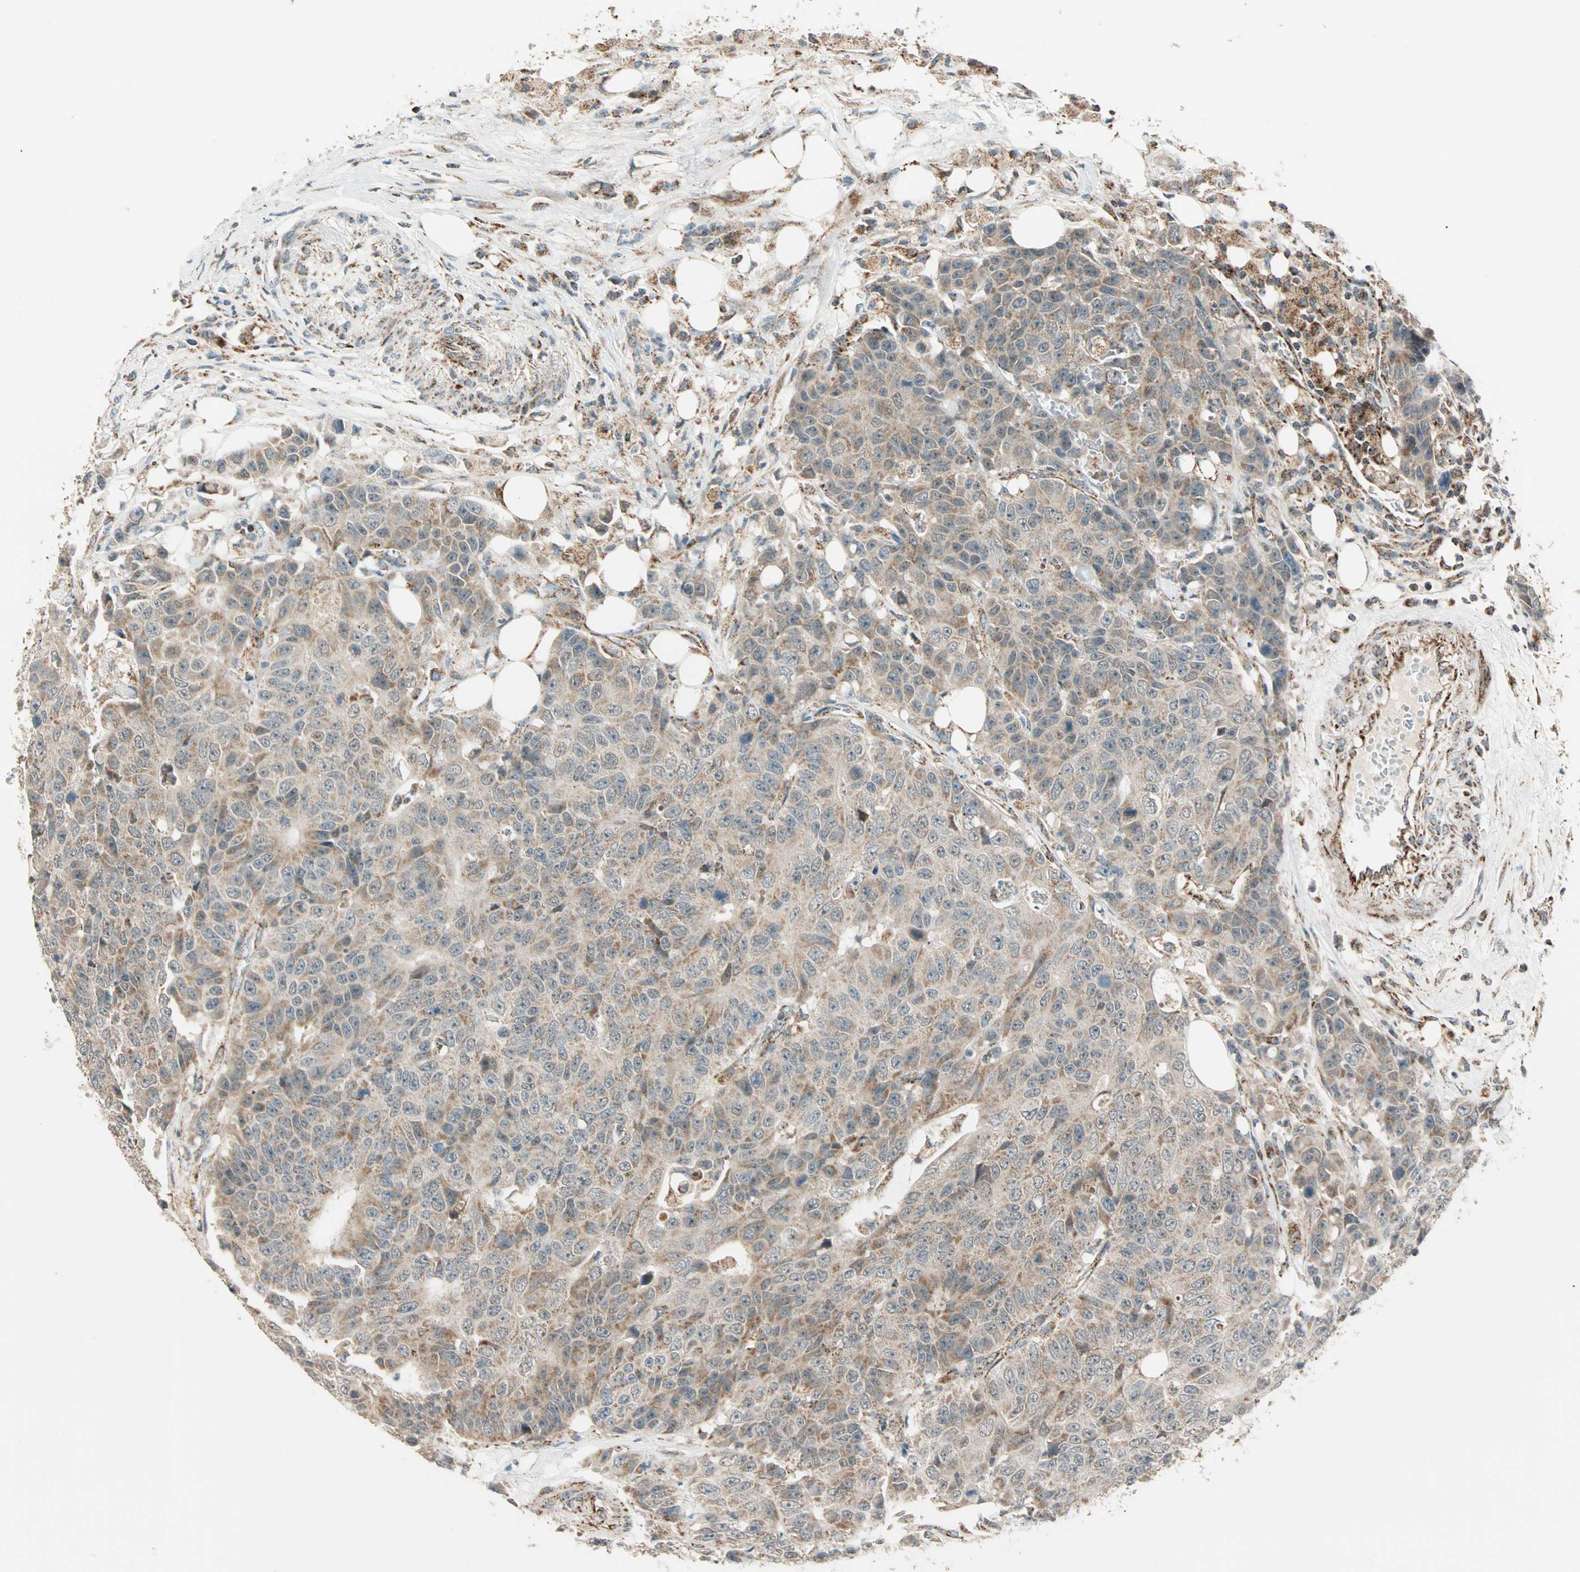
{"staining": {"intensity": "weak", "quantity": ">75%", "location": "cytoplasmic/membranous"}, "tissue": "colorectal cancer", "cell_type": "Tumor cells", "image_type": "cancer", "snomed": [{"axis": "morphology", "description": "Adenocarcinoma, NOS"}, {"axis": "topography", "description": "Colon"}], "caption": "Protein analysis of colorectal cancer (adenocarcinoma) tissue displays weak cytoplasmic/membranous positivity in approximately >75% of tumor cells. The protein is shown in brown color, while the nuclei are stained blue.", "gene": "SPRY4", "patient": {"sex": "female", "age": 86}}